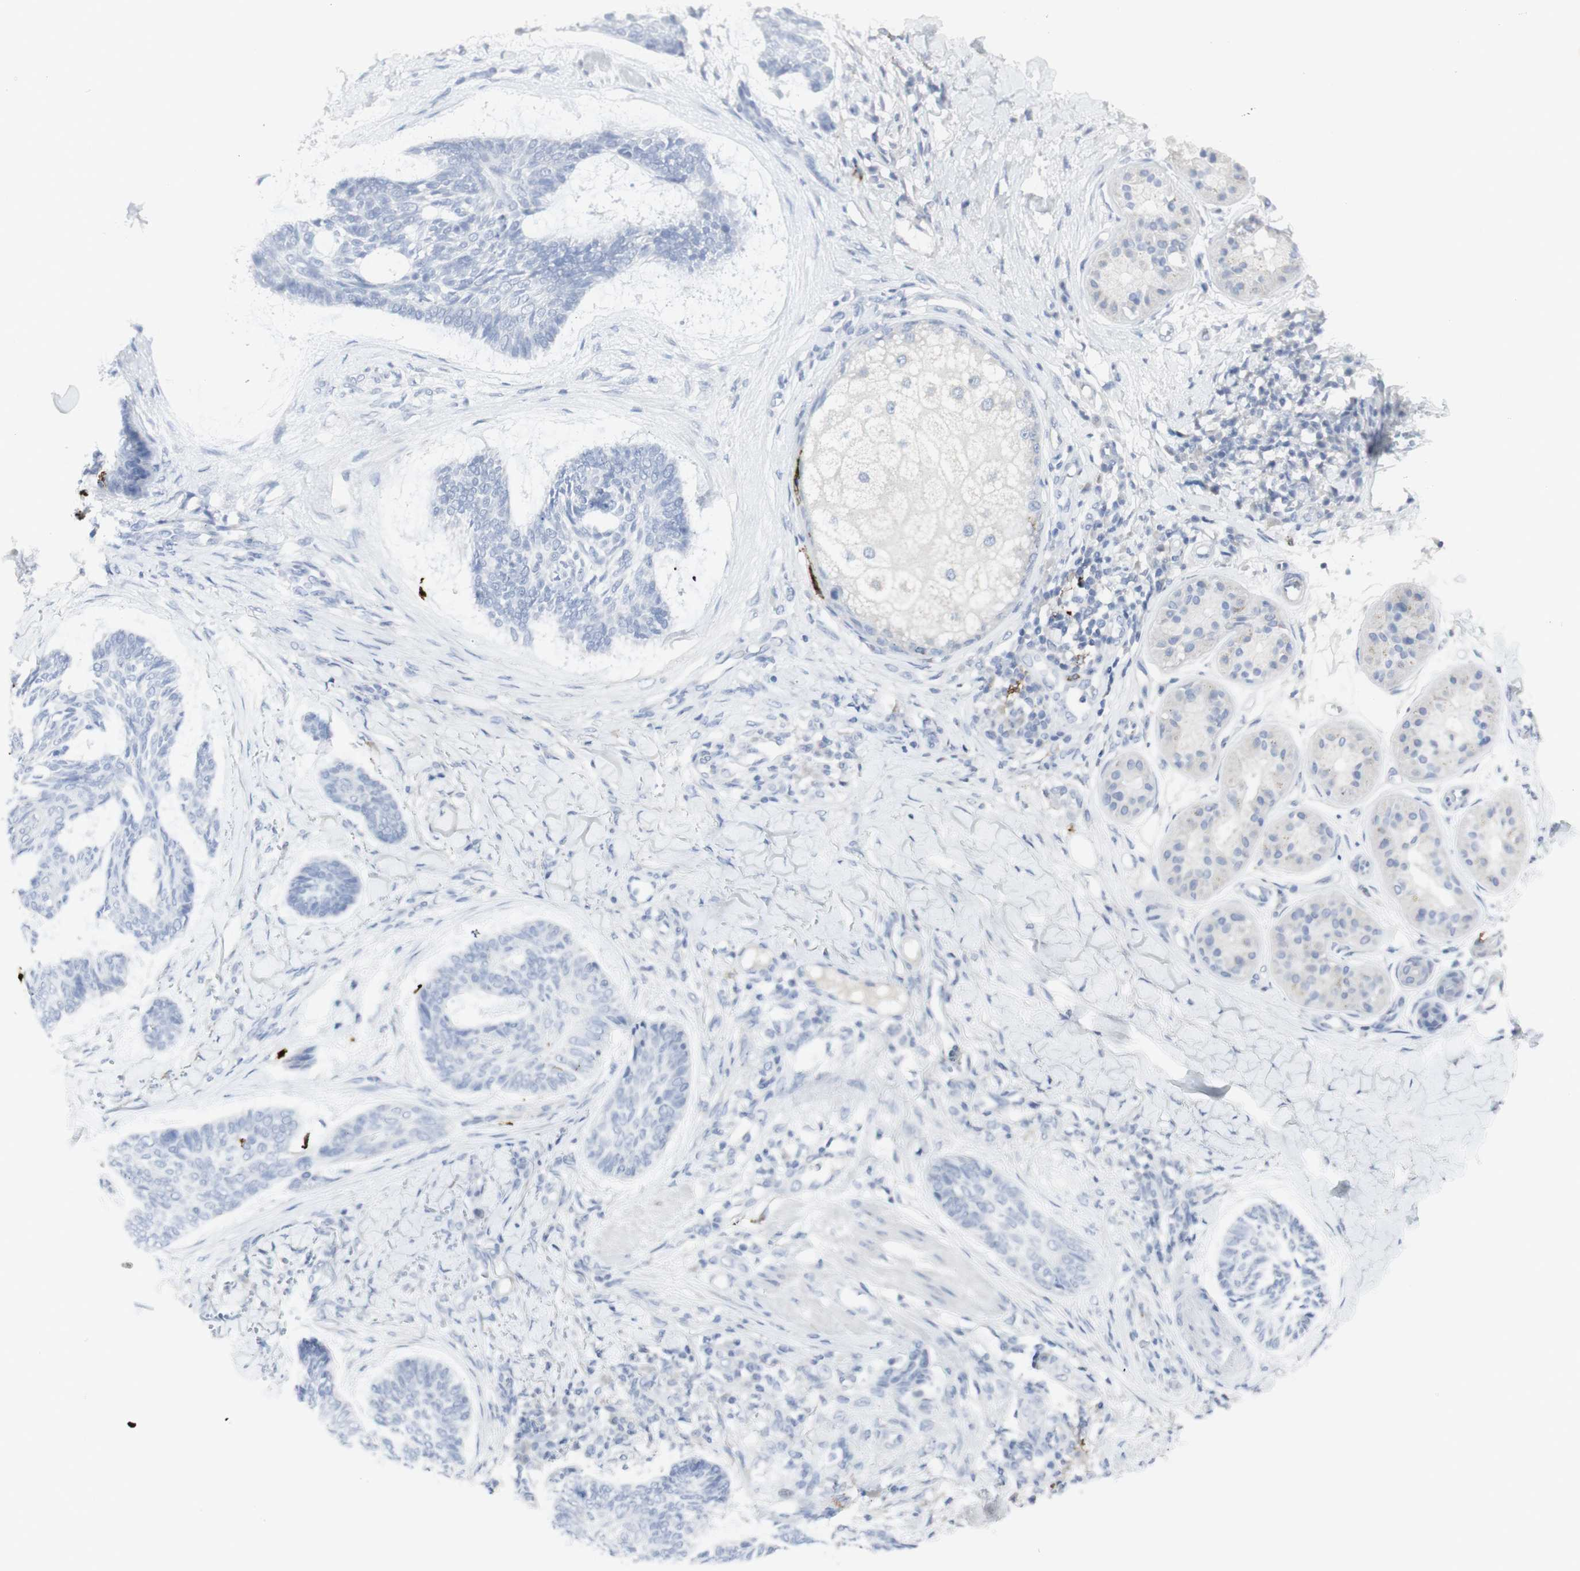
{"staining": {"intensity": "negative", "quantity": "none", "location": "none"}, "tissue": "skin cancer", "cell_type": "Tumor cells", "image_type": "cancer", "snomed": [{"axis": "morphology", "description": "Basal cell carcinoma"}, {"axis": "topography", "description": "Skin"}], "caption": "This is an immunohistochemistry micrograph of human skin basal cell carcinoma. There is no expression in tumor cells.", "gene": "CD207", "patient": {"sex": "male", "age": 43}}